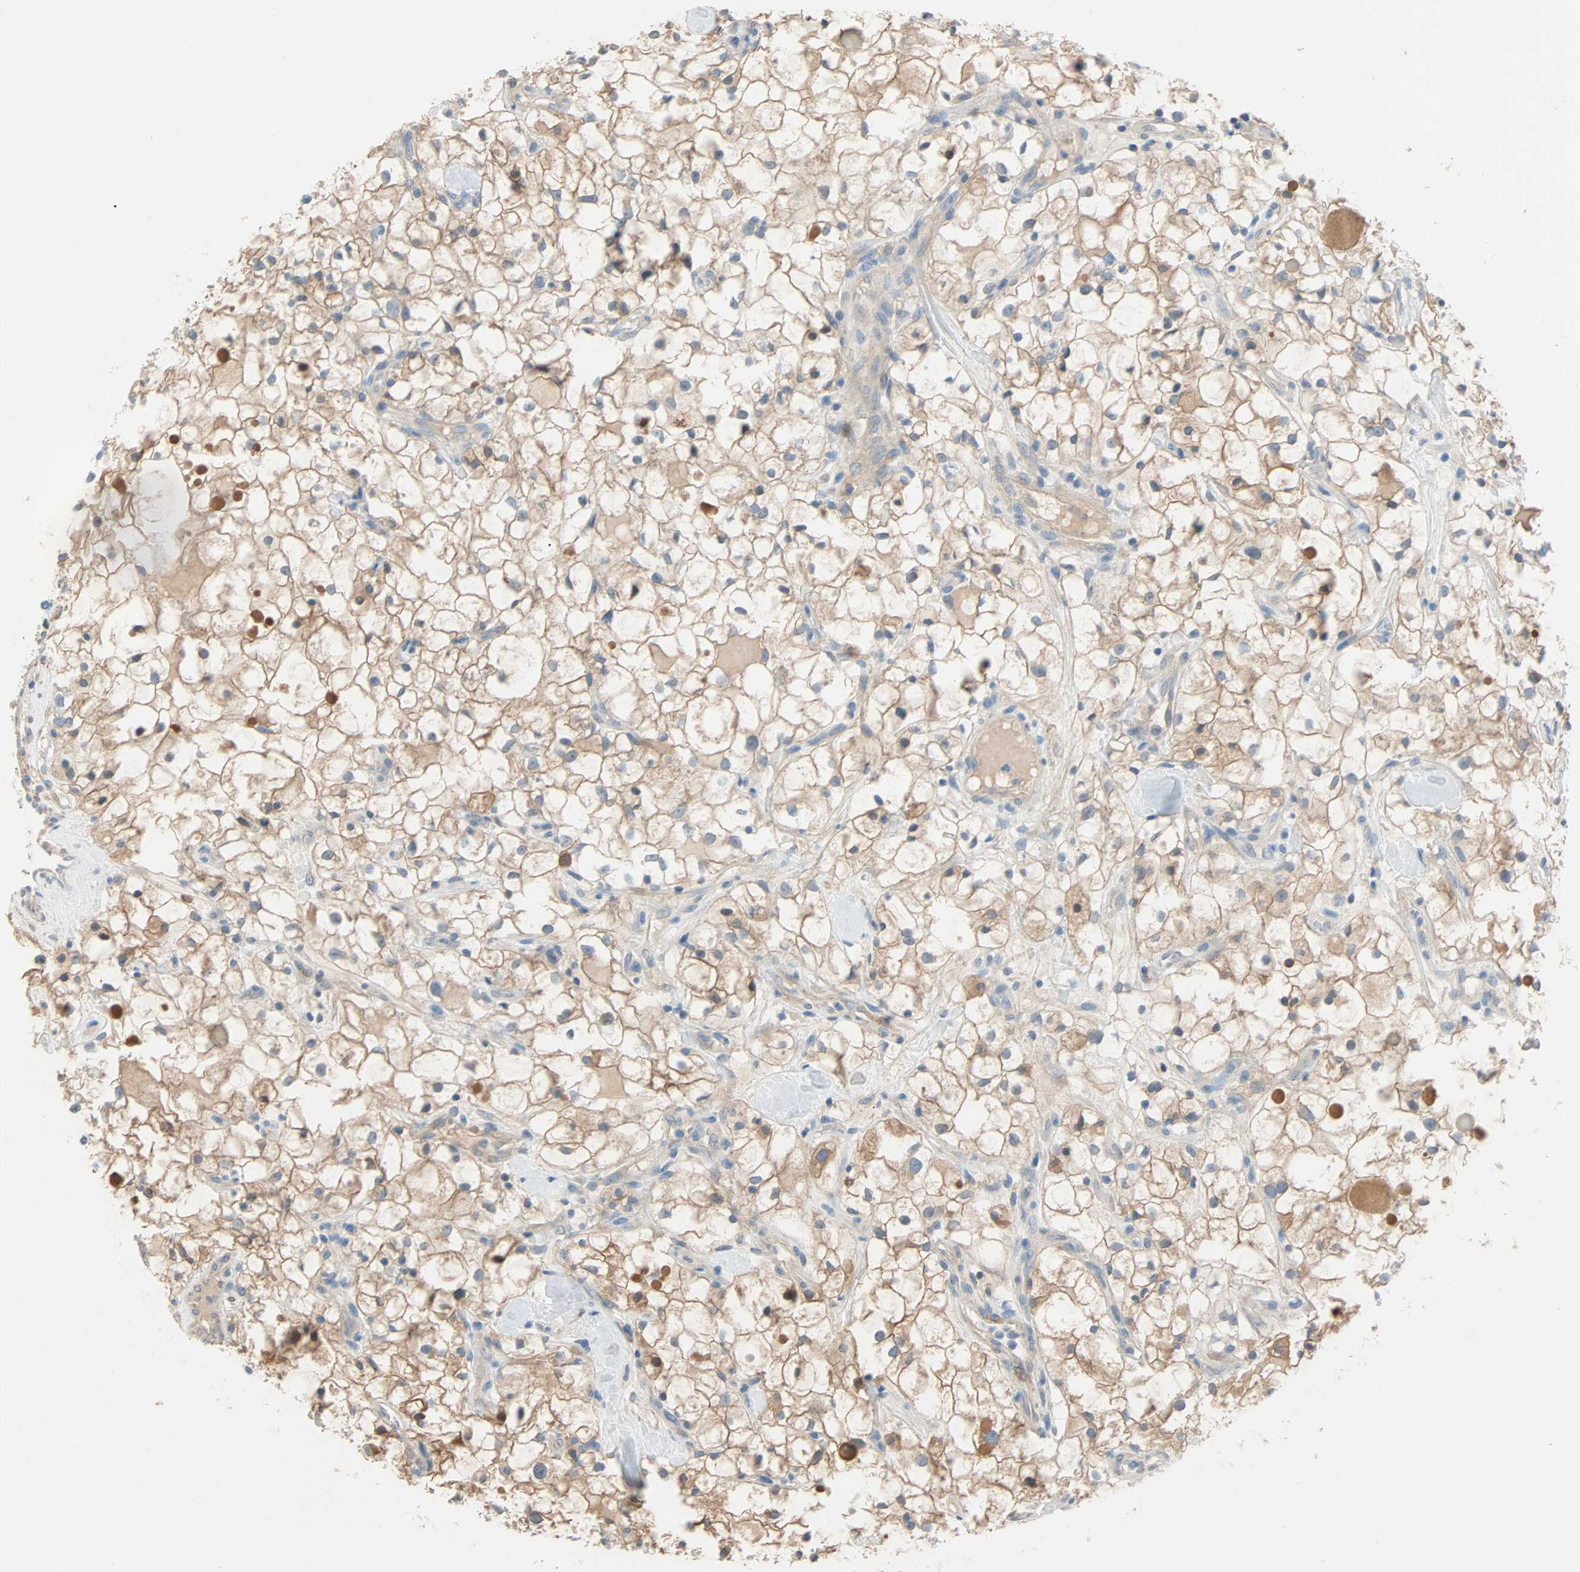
{"staining": {"intensity": "moderate", "quantity": ">75%", "location": "cytoplasmic/membranous"}, "tissue": "renal cancer", "cell_type": "Tumor cells", "image_type": "cancer", "snomed": [{"axis": "morphology", "description": "Adenocarcinoma, NOS"}, {"axis": "topography", "description": "Kidney"}], "caption": "Immunohistochemistry (IHC) micrograph of neoplastic tissue: renal cancer stained using immunohistochemistry (IHC) exhibits medium levels of moderate protein expression localized specifically in the cytoplasmic/membranous of tumor cells, appearing as a cytoplasmic/membranous brown color.", "gene": "TNFRSF12A", "patient": {"sex": "female", "age": 60}}